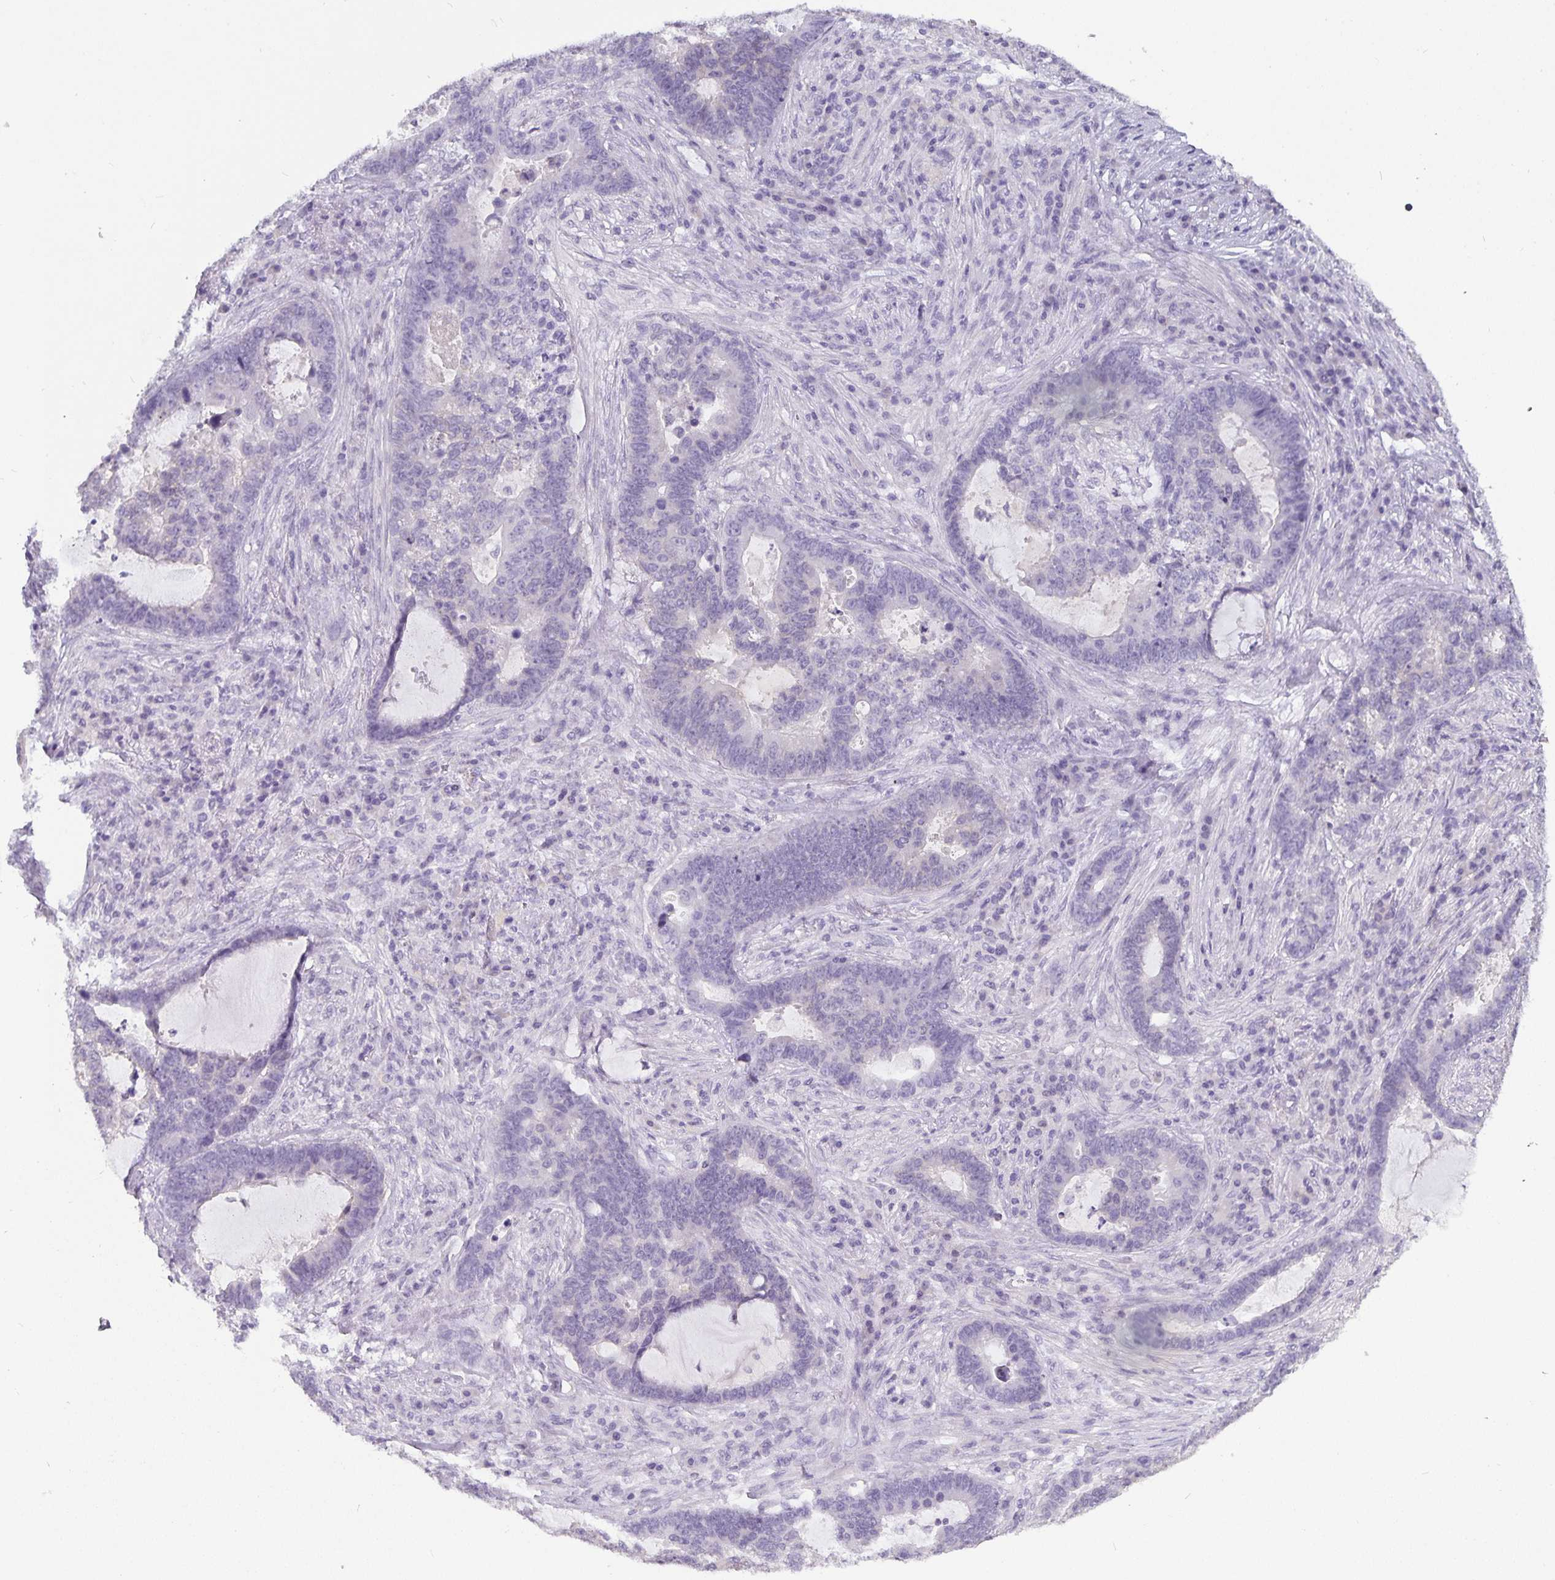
{"staining": {"intensity": "negative", "quantity": "none", "location": "none"}, "tissue": "lung cancer", "cell_type": "Tumor cells", "image_type": "cancer", "snomed": [{"axis": "morphology", "description": "Aneuploidy"}, {"axis": "morphology", "description": "Adenocarcinoma, NOS"}, {"axis": "morphology", "description": "Adenocarcinoma primary or metastatic"}, {"axis": "topography", "description": "Lung"}], "caption": "There is no significant positivity in tumor cells of lung adenocarcinoma.", "gene": "CA12", "patient": {"sex": "female", "age": 75}}